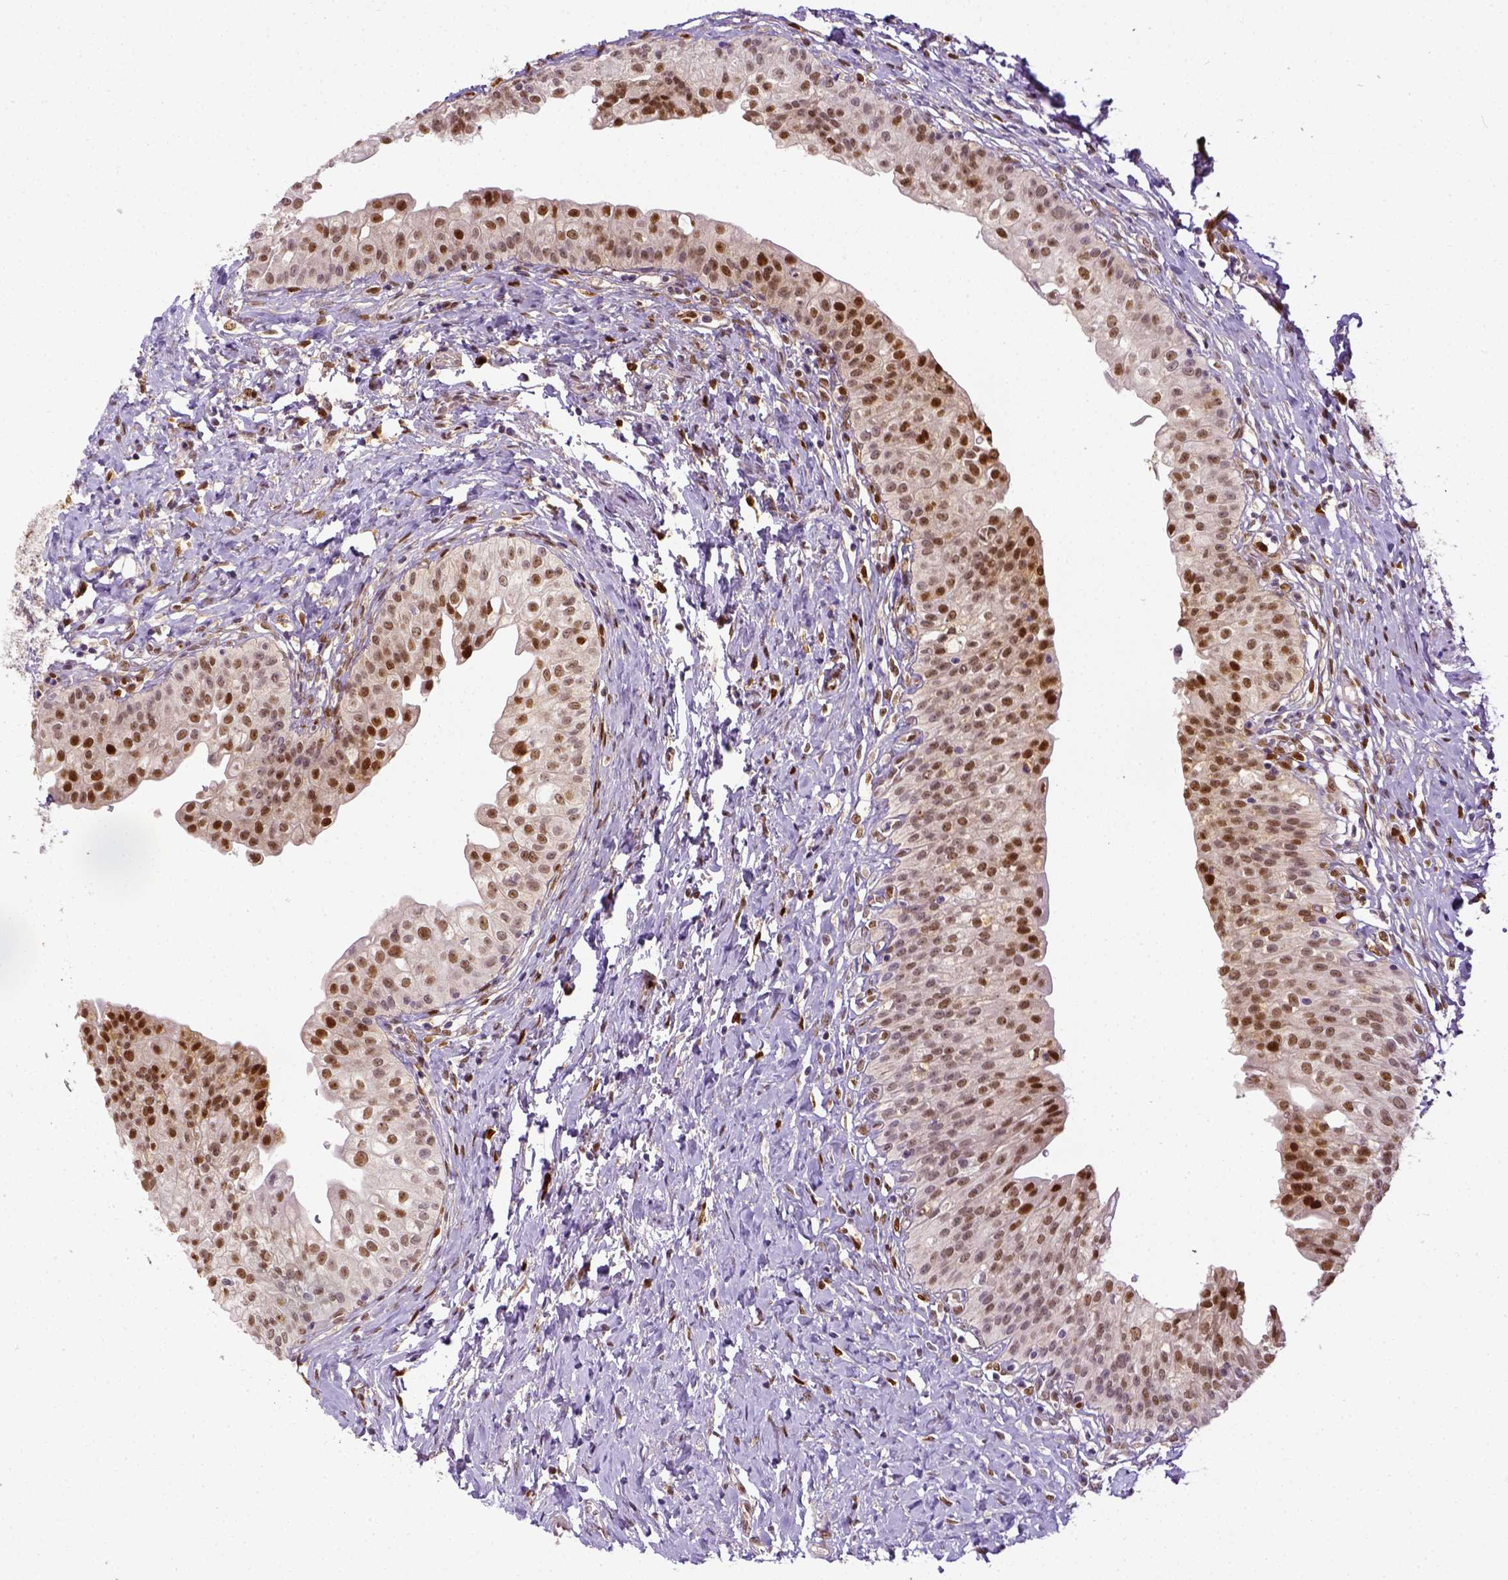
{"staining": {"intensity": "moderate", "quantity": ">75%", "location": "nuclear"}, "tissue": "urinary bladder", "cell_type": "Urothelial cells", "image_type": "normal", "snomed": [{"axis": "morphology", "description": "Normal tissue, NOS"}, {"axis": "topography", "description": "Urinary bladder"}], "caption": "IHC histopathology image of normal urinary bladder: human urinary bladder stained using immunohistochemistry (IHC) demonstrates medium levels of moderate protein expression localized specifically in the nuclear of urothelial cells, appearing as a nuclear brown color.", "gene": "CDKN1A", "patient": {"sex": "male", "age": 76}}